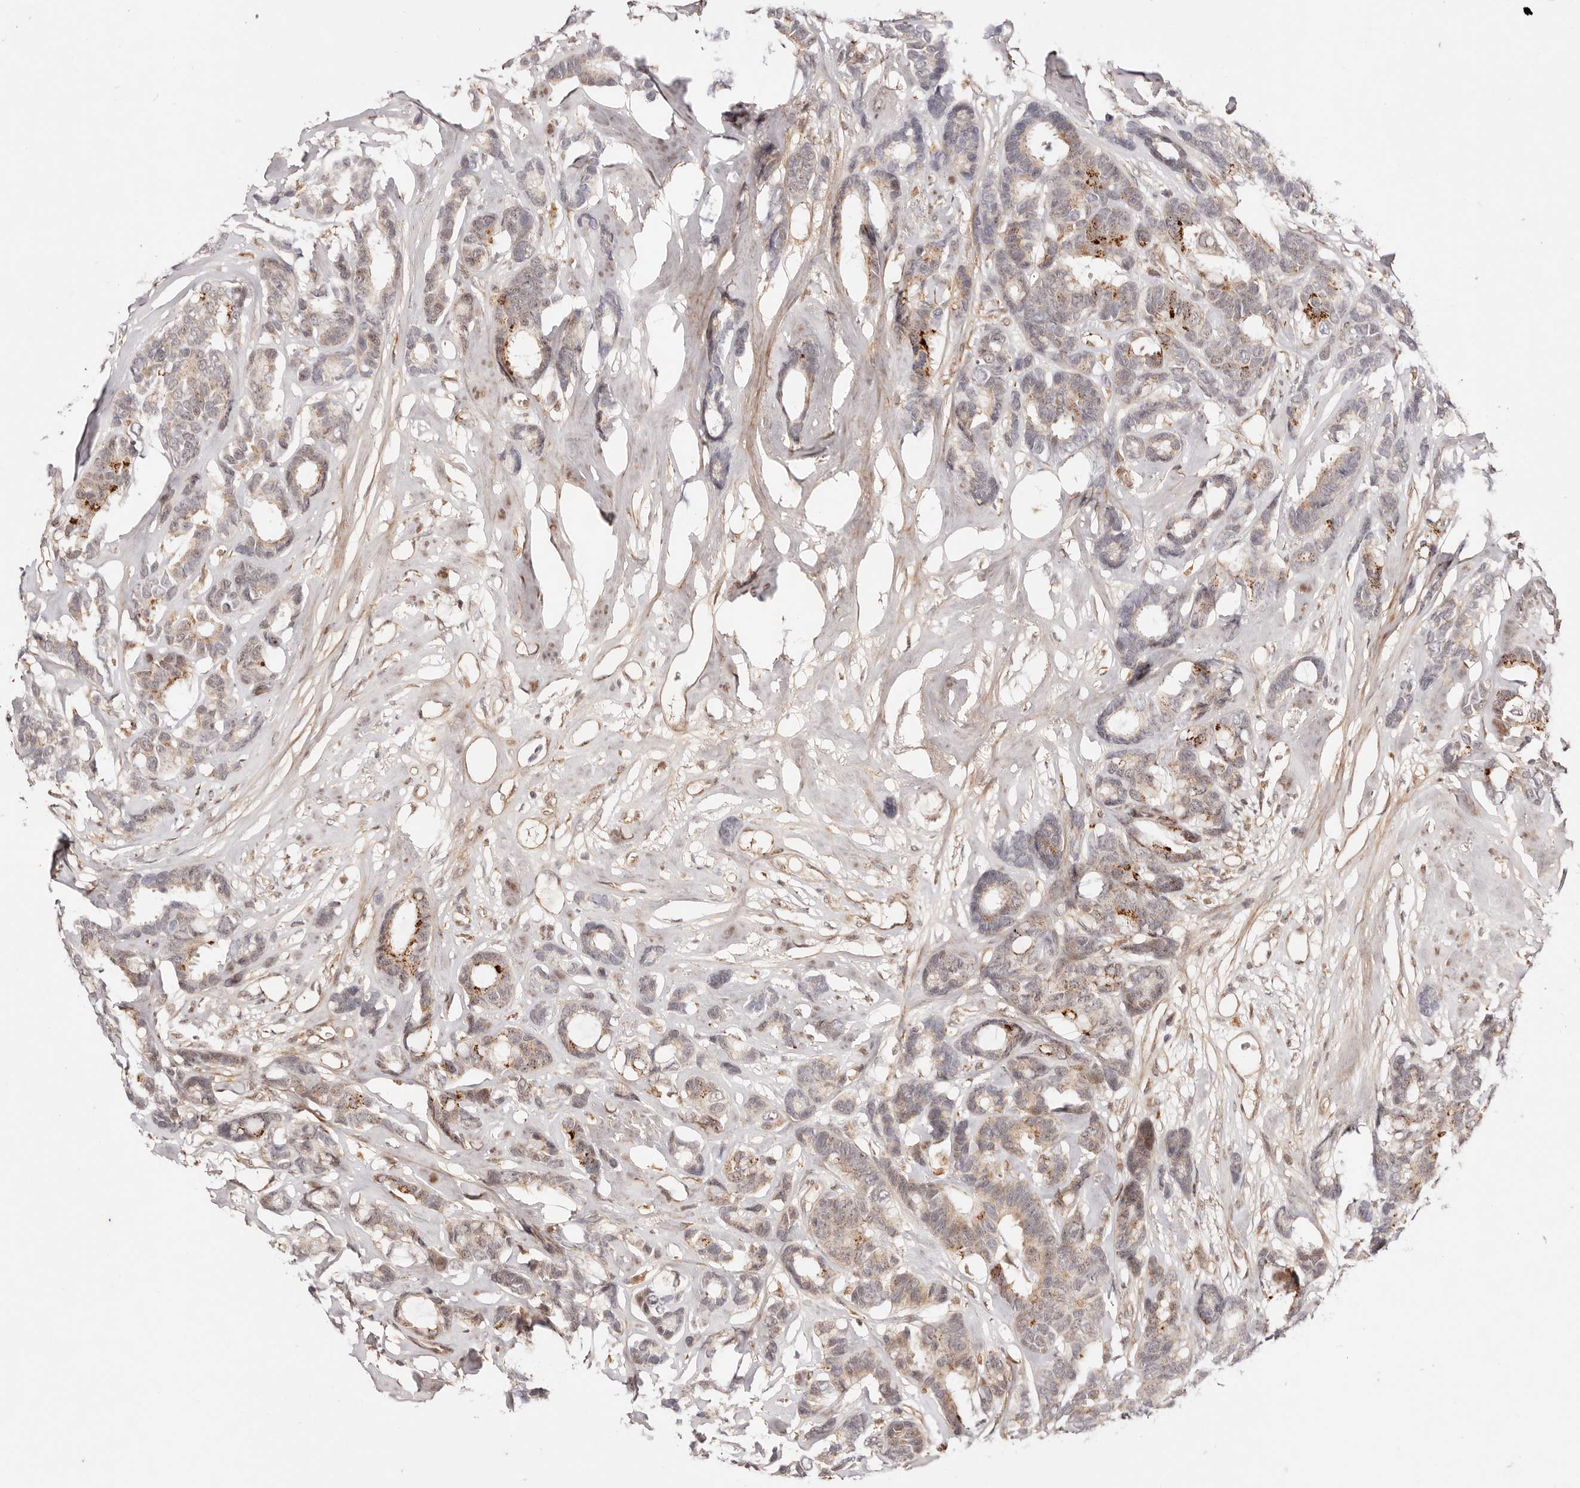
{"staining": {"intensity": "moderate", "quantity": "<25%", "location": "cytoplasmic/membranous"}, "tissue": "breast cancer", "cell_type": "Tumor cells", "image_type": "cancer", "snomed": [{"axis": "morphology", "description": "Duct carcinoma"}, {"axis": "topography", "description": "Breast"}], "caption": "Protein analysis of infiltrating ductal carcinoma (breast) tissue demonstrates moderate cytoplasmic/membranous expression in approximately <25% of tumor cells.", "gene": "WRN", "patient": {"sex": "female", "age": 87}}